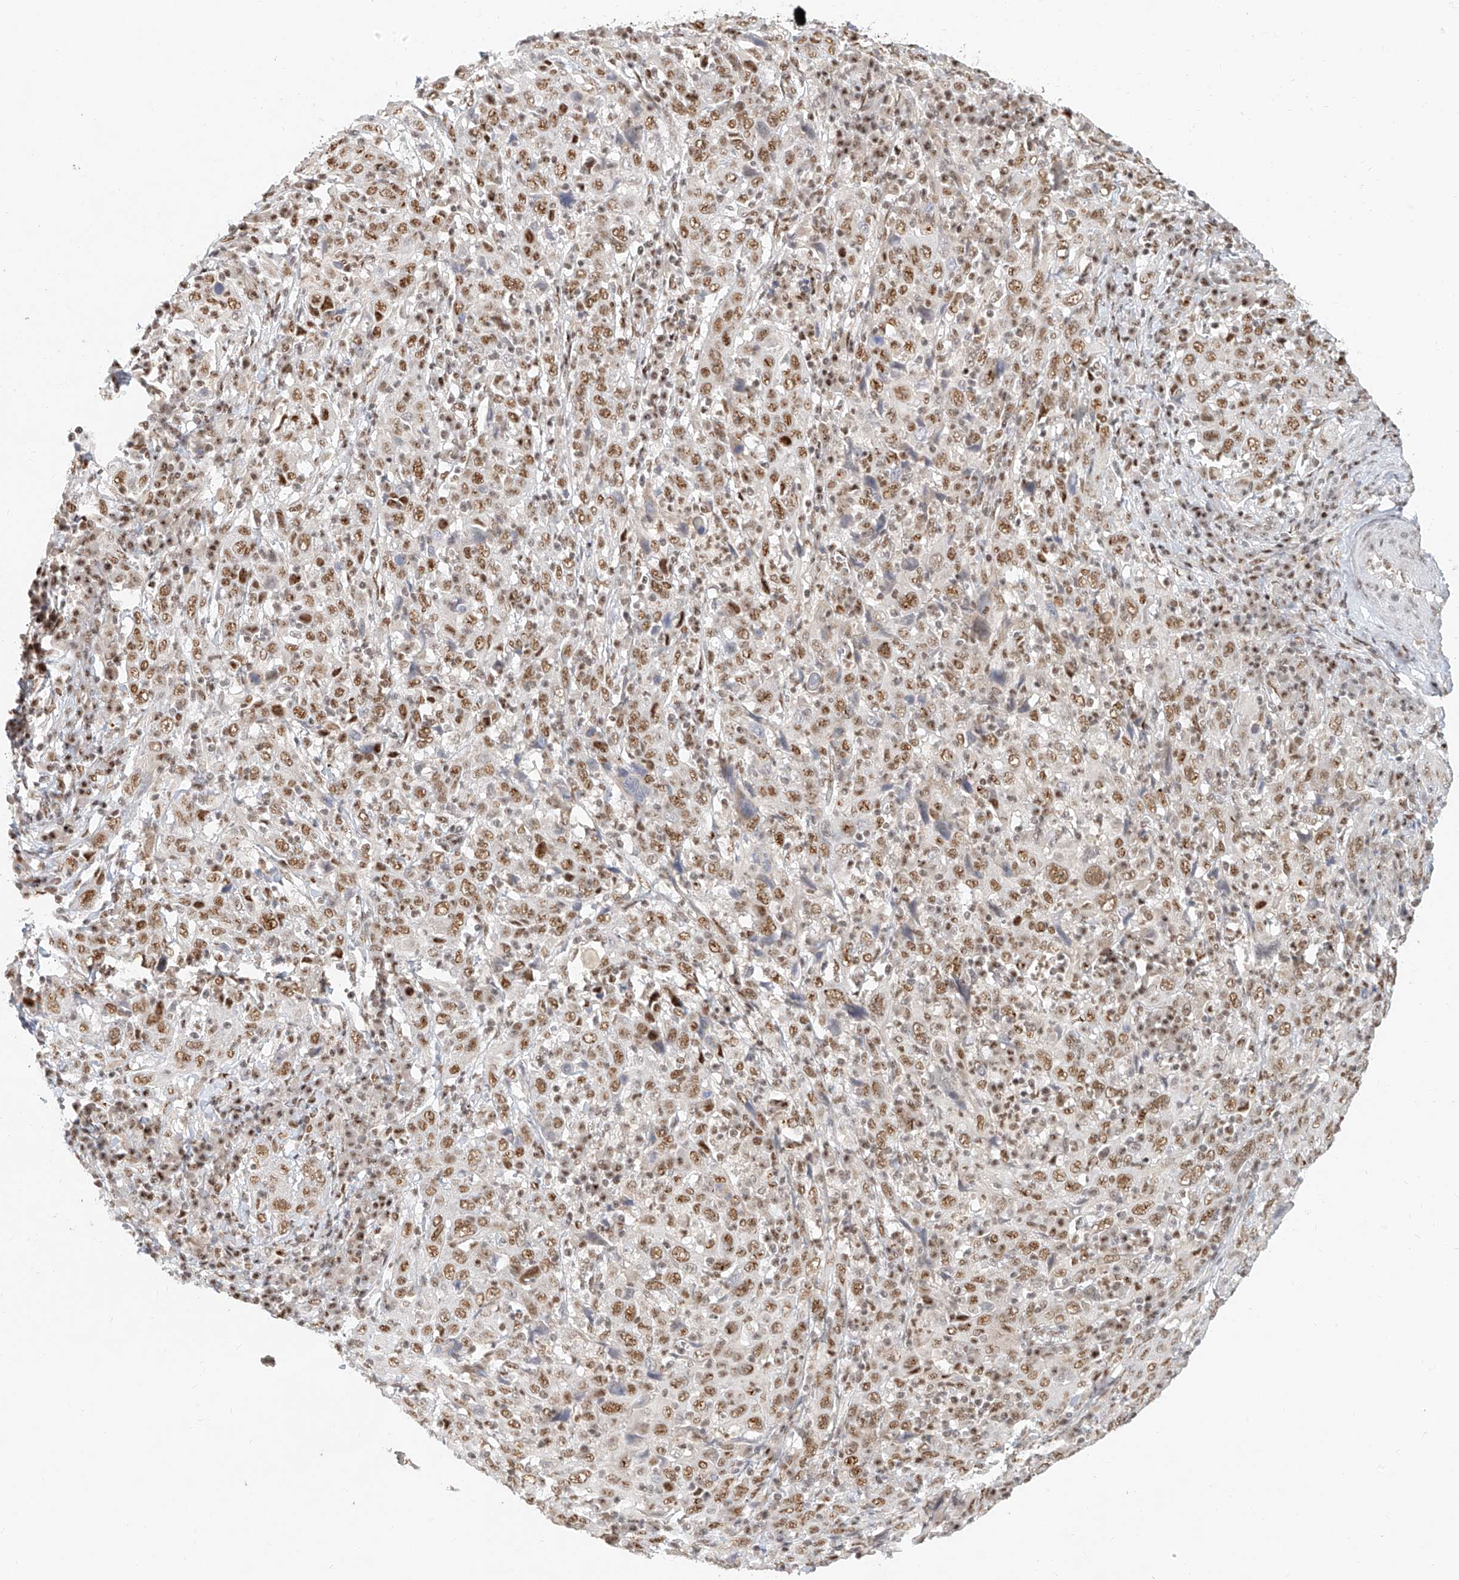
{"staining": {"intensity": "moderate", "quantity": ">75%", "location": "nuclear"}, "tissue": "cervical cancer", "cell_type": "Tumor cells", "image_type": "cancer", "snomed": [{"axis": "morphology", "description": "Squamous cell carcinoma, NOS"}, {"axis": "topography", "description": "Cervix"}], "caption": "Cervical cancer stained for a protein demonstrates moderate nuclear positivity in tumor cells.", "gene": "CXorf58", "patient": {"sex": "female", "age": 46}}